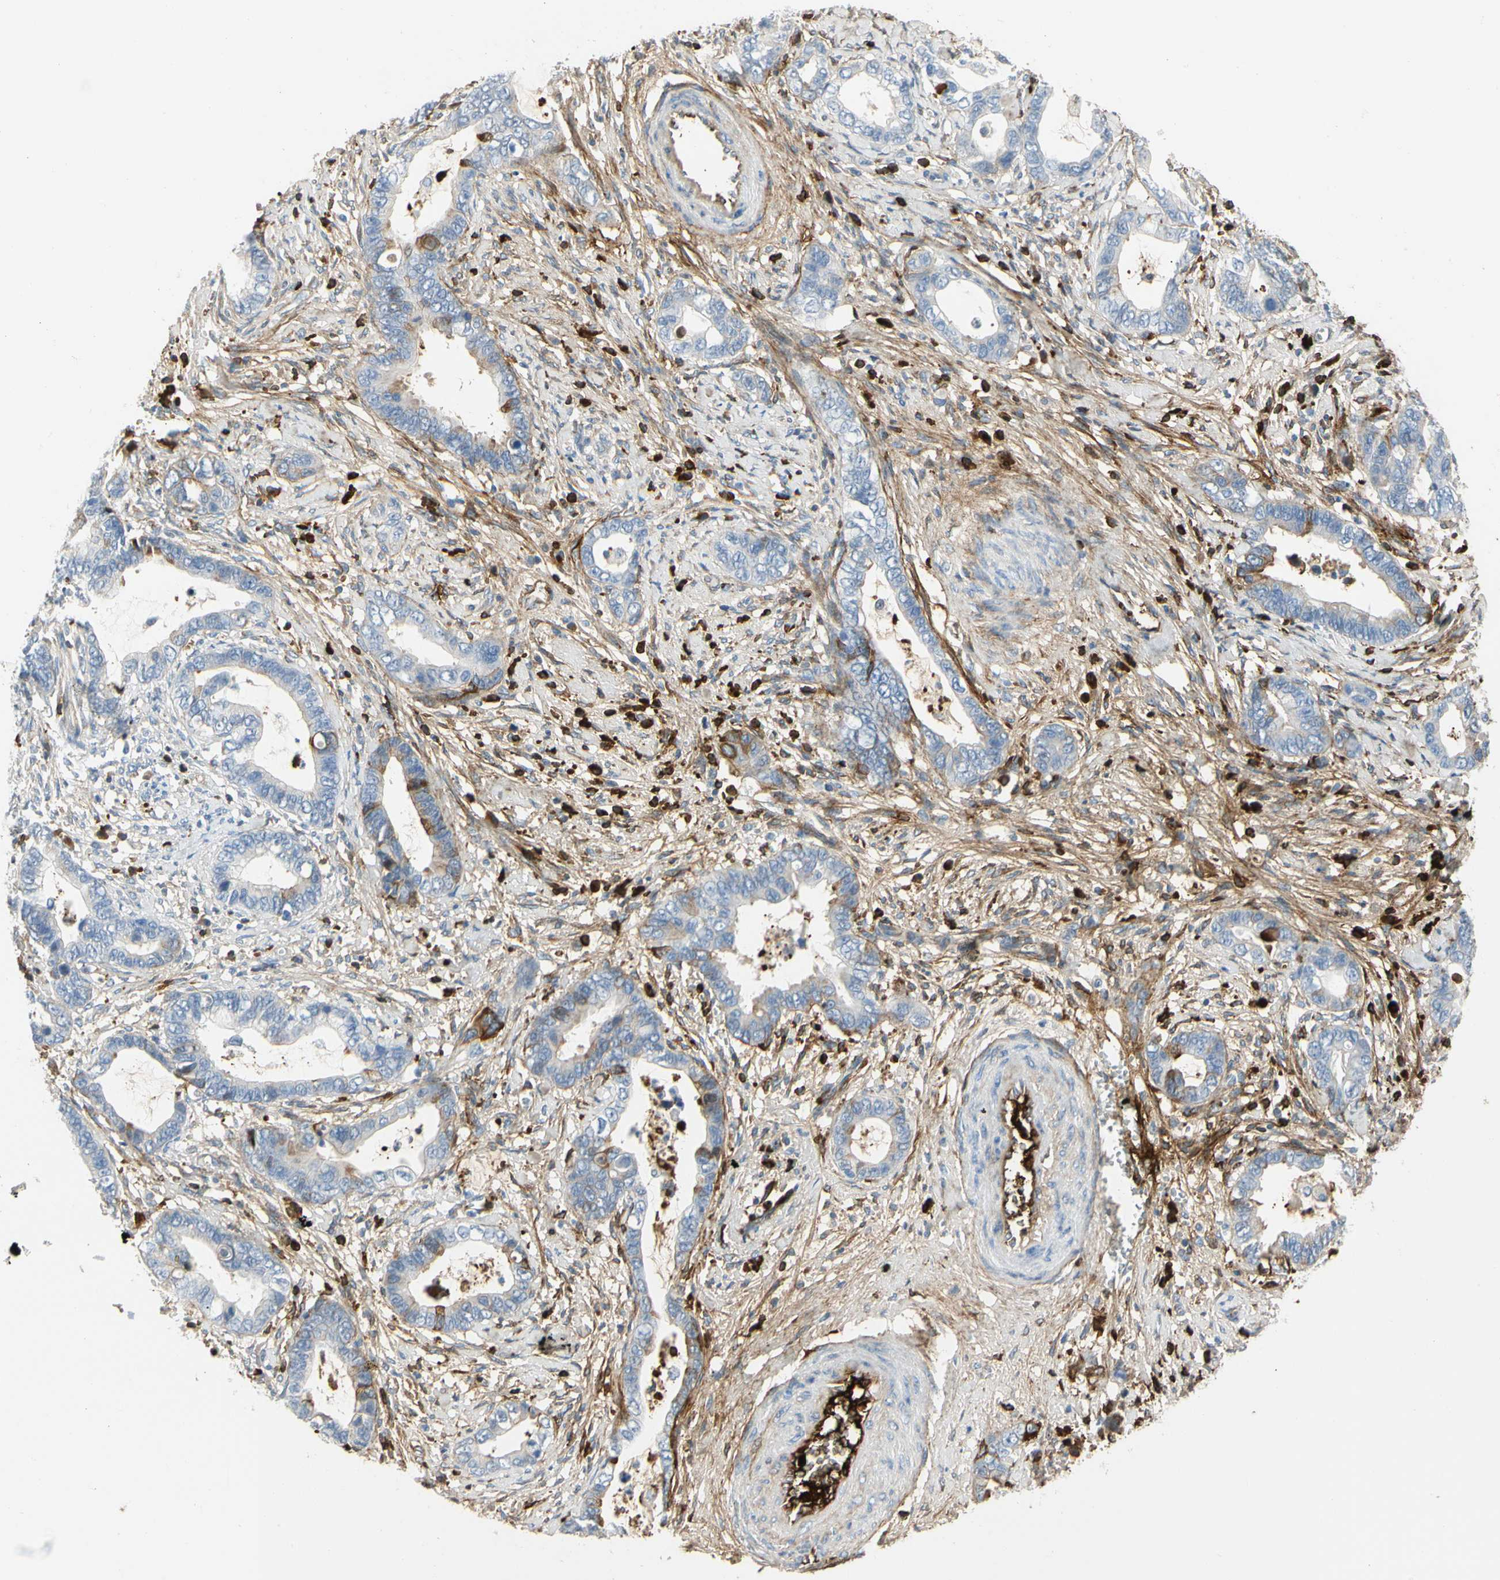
{"staining": {"intensity": "strong", "quantity": "<25%", "location": "cytoplasmic/membranous"}, "tissue": "cervical cancer", "cell_type": "Tumor cells", "image_type": "cancer", "snomed": [{"axis": "morphology", "description": "Adenocarcinoma, NOS"}, {"axis": "topography", "description": "Cervix"}], "caption": "Tumor cells demonstrate strong cytoplasmic/membranous staining in about <25% of cells in cervical cancer.", "gene": "FGB", "patient": {"sex": "female", "age": 44}}